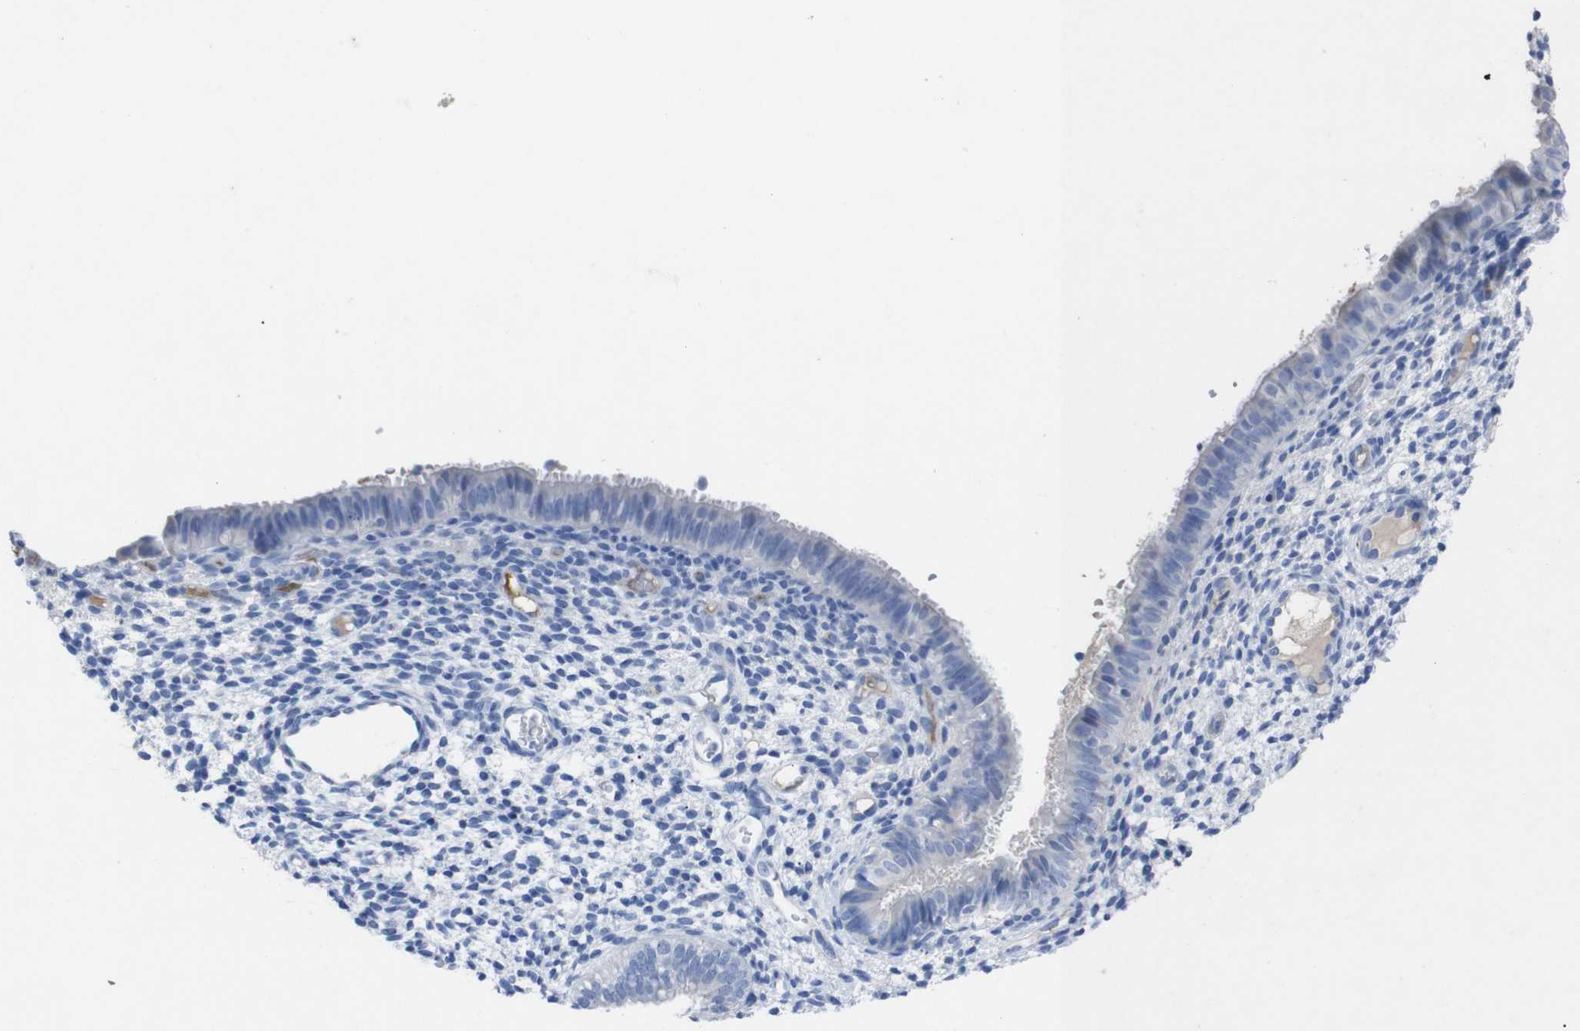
{"staining": {"intensity": "negative", "quantity": "none", "location": "none"}, "tissue": "endometrium", "cell_type": "Cells in endometrial stroma", "image_type": "normal", "snomed": [{"axis": "morphology", "description": "Normal tissue, NOS"}, {"axis": "topography", "description": "Endometrium"}], "caption": "Cells in endometrial stroma show no significant protein expression in normal endometrium. Brightfield microscopy of immunohistochemistry stained with DAB (brown) and hematoxylin (blue), captured at high magnification.", "gene": "GJB2", "patient": {"sex": "female", "age": 61}}